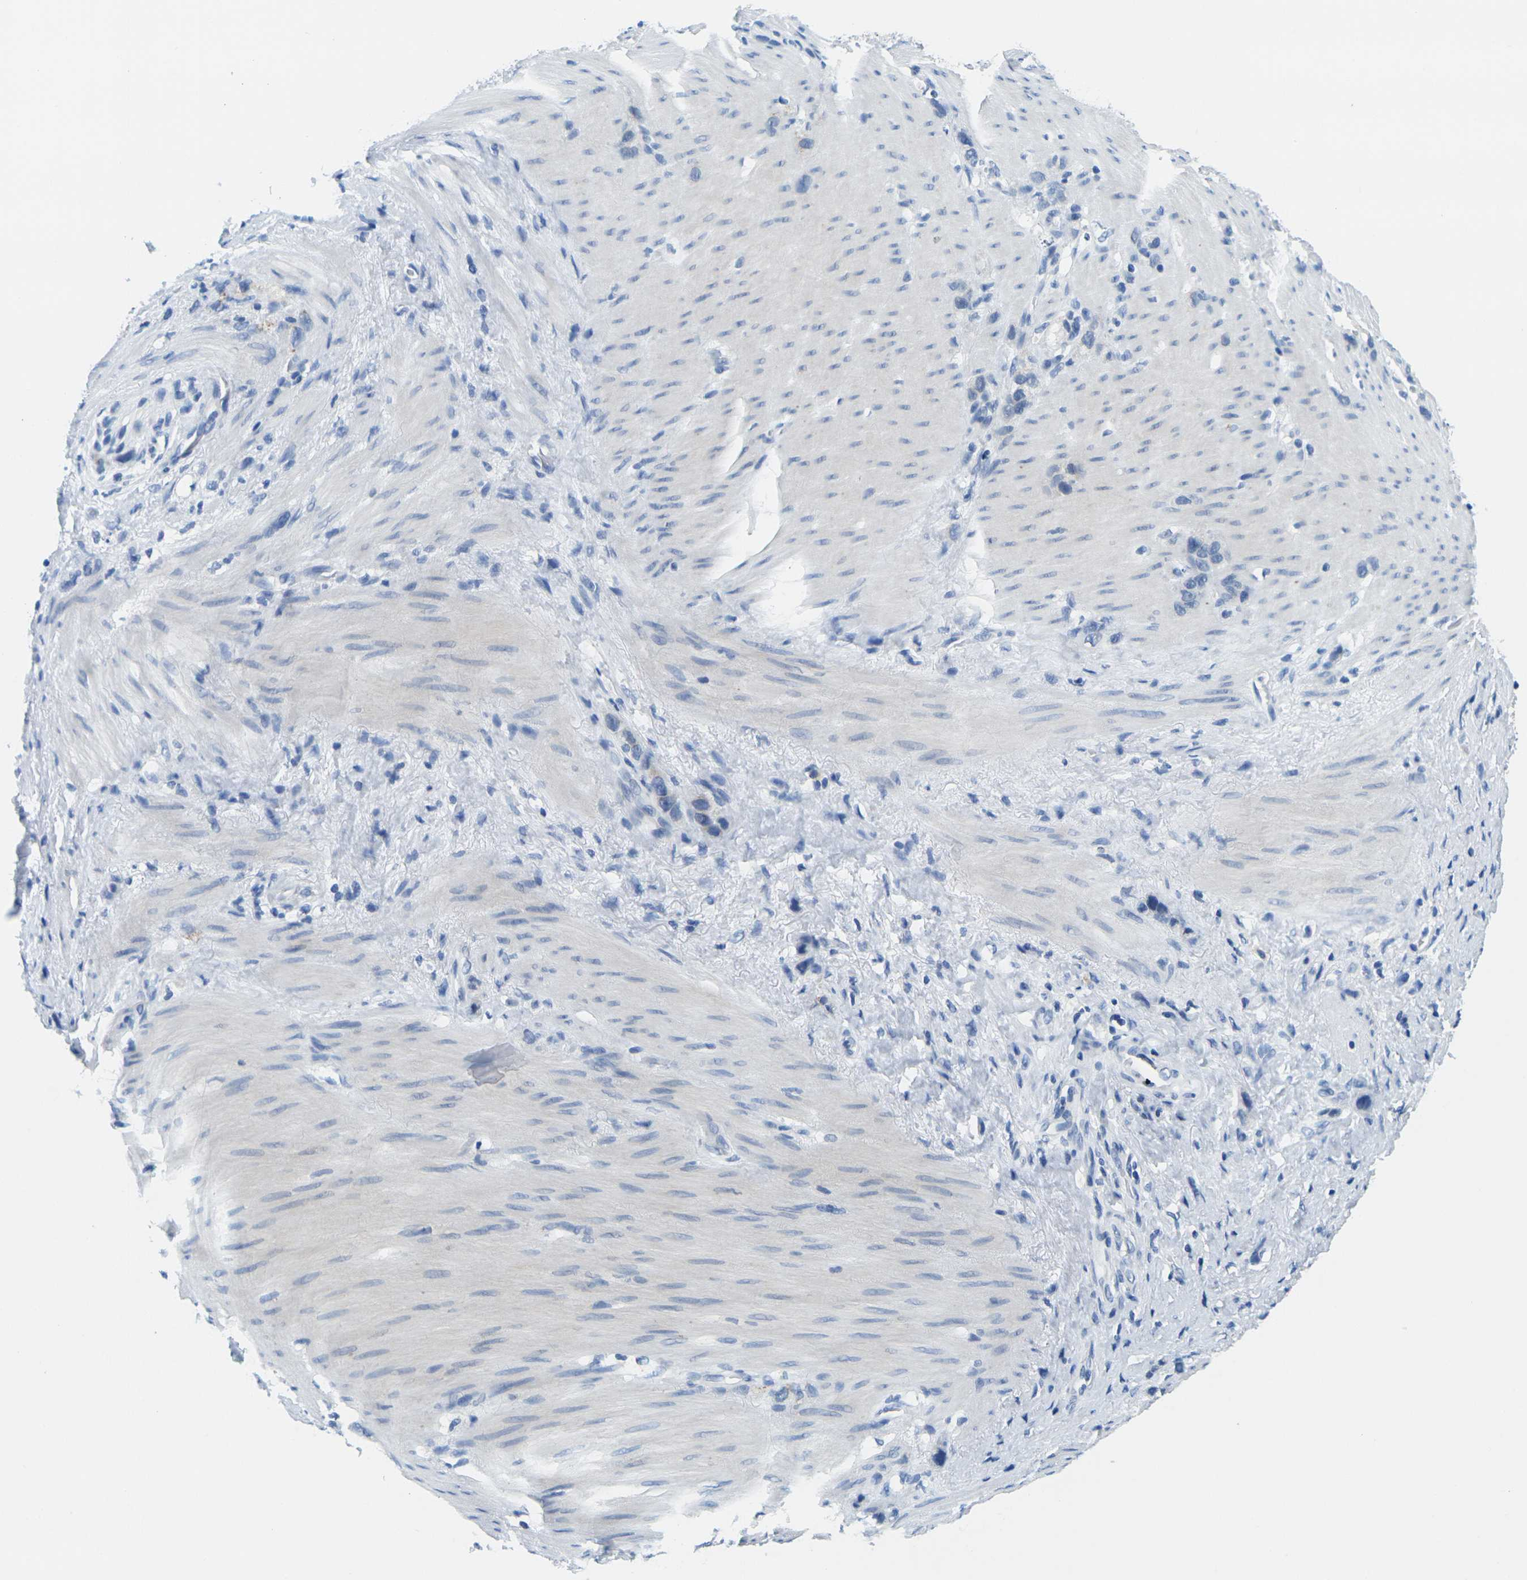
{"staining": {"intensity": "negative", "quantity": "none", "location": "none"}, "tissue": "stomach cancer", "cell_type": "Tumor cells", "image_type": "cancer", "snomed": [{"axis": "morphology", "description": "Normal tissue, NOS"}, {"axis": "morphology", "description": "Adenocarcinoma, NOS"}, {"axis": "morphology", "description": "Adenocarcinoma, High grade"}, {"axis": "topography", "description": "Stomach, upper"}, {"axis": "topography", "description": "Stomach"}], "caption": "High power microscopy histopathology image of an IHC micrograph of stomach cancer (adenocarcinoma (high-grade)), revealing no significant expression in tumor cells. (DAB (3,3'-diaminobenzidine) immunohistochemistry (IHC) with hematoxylin counter stain).", "gene": "FAM3D", "patient": {"sex": "female", "age": 65}}